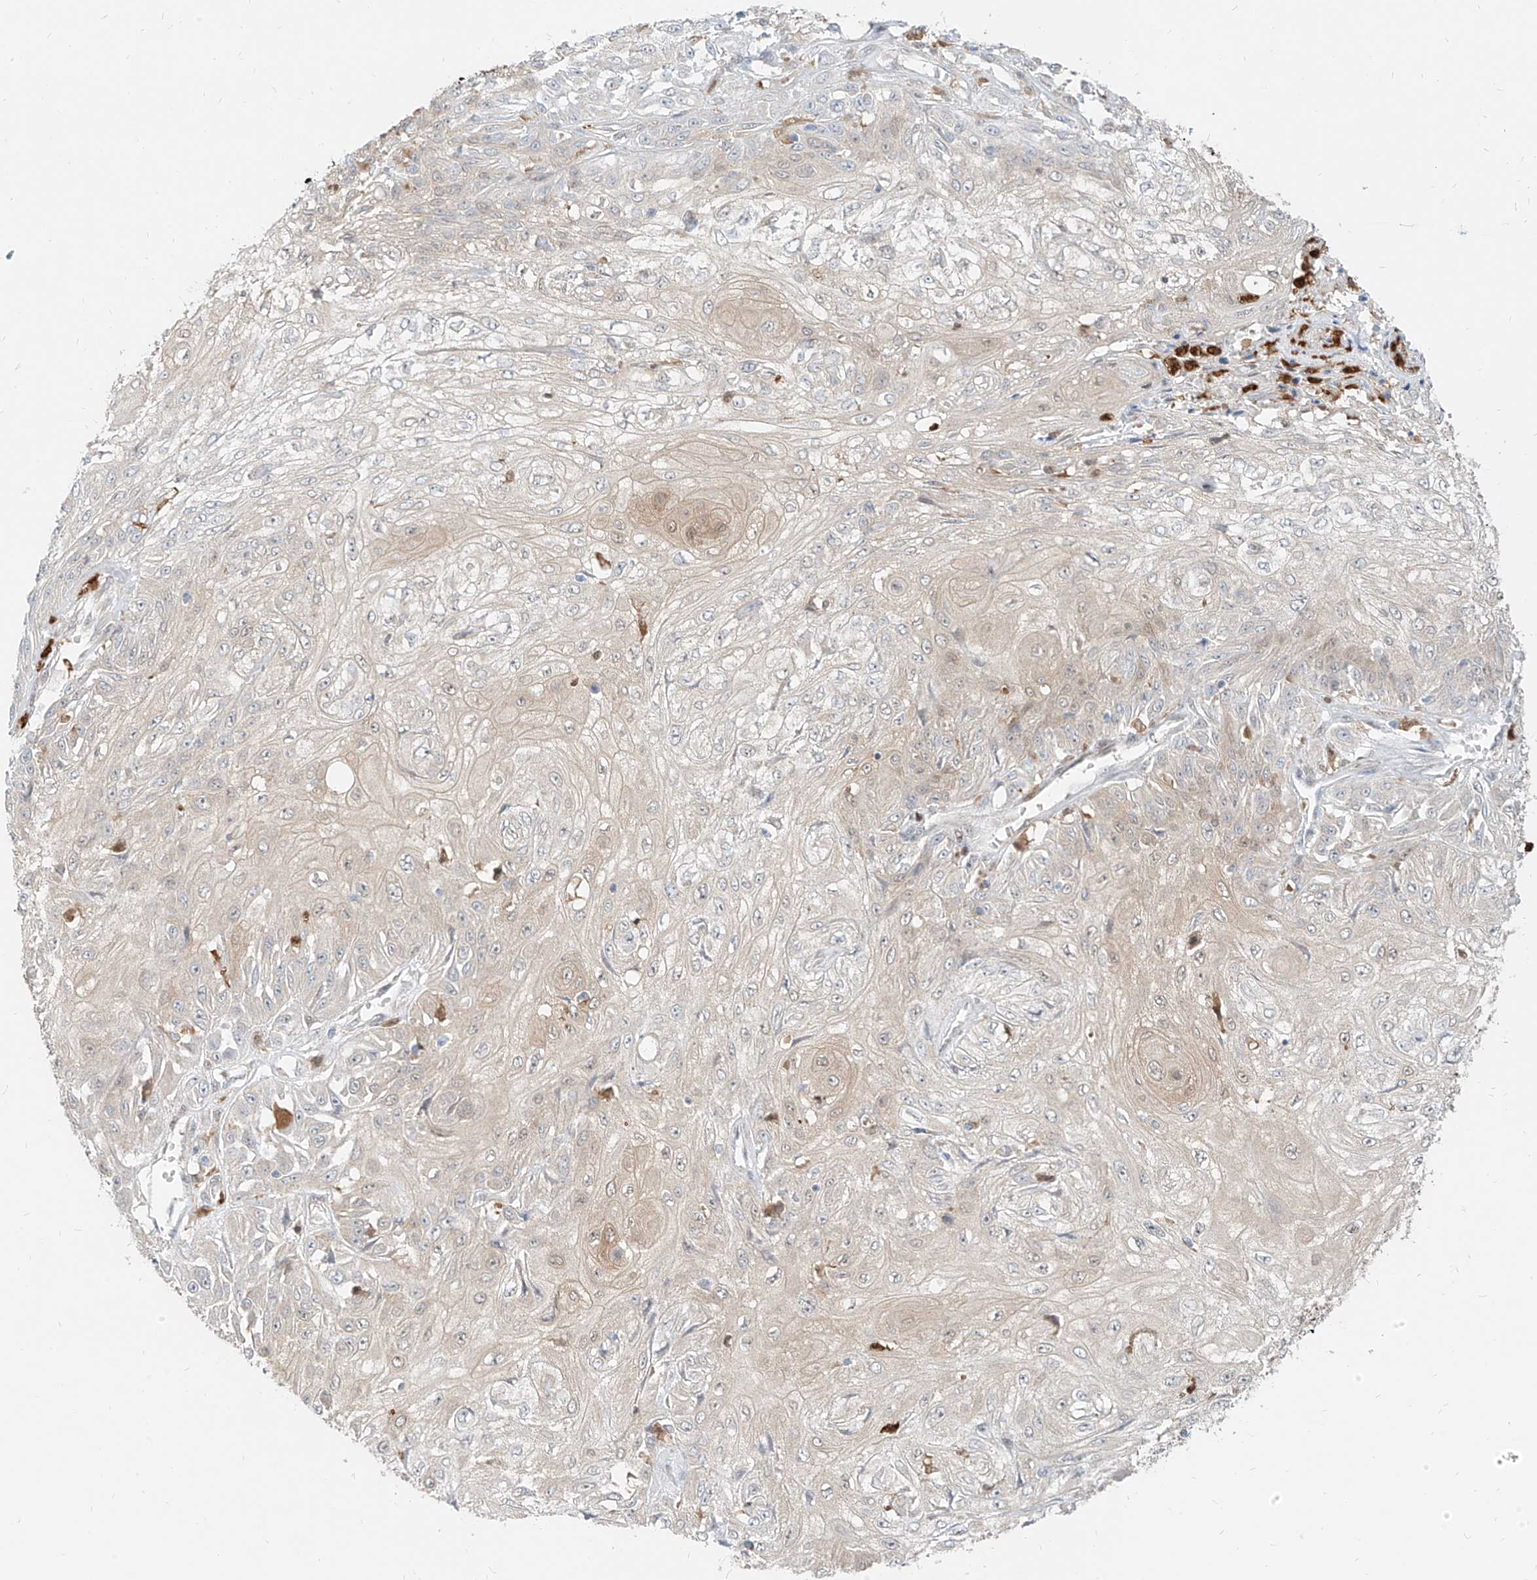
{"staining": {"intensity": "weak", "quantity": "<25%", "location": "cytoplasmic/membranous"}, "tissue": "skin cancer", "cell_type": "Tumor cells", "image_type": "cancer", "snomed": [{"axis": "morphology", "description": "Squamous cell carcinoma, NOS"}, {"axis": "morphology", "description": "Squamous cell carcinoma, metastatic, NOS"}, {"axis": "topography", "description": "Skin"}, {"axis": "topography", "description": "Lymph node"}], "caption": "Human skin cancer (metastatic squamous cell carcinoma) stained for a protein using IHC reveals no expression in tumor cells.", "gene": "PGD", "patient": {"sex": "male", "age": 75}}